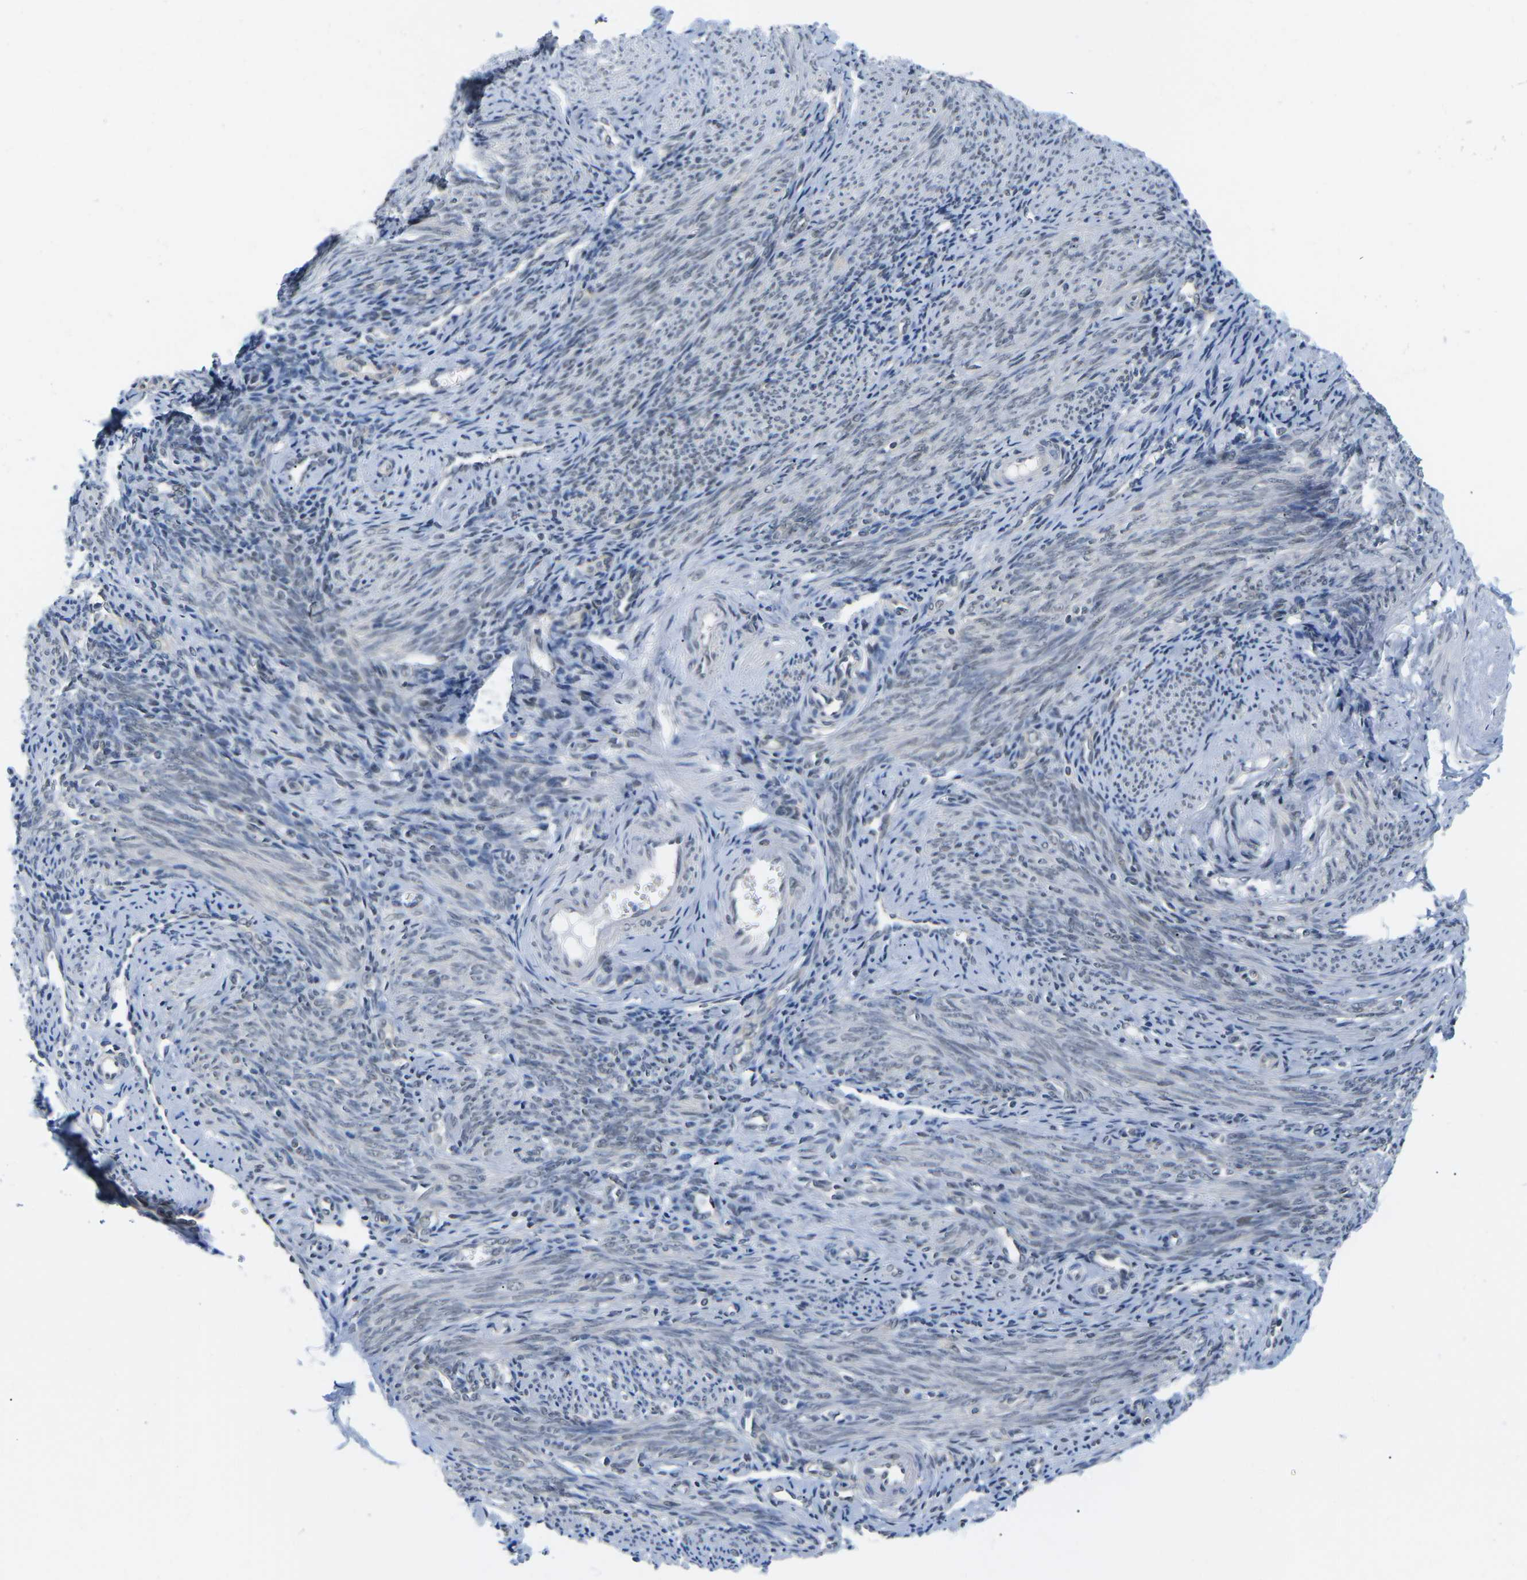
{"staining": {"intensity": "weak", "quantity": "25%-75%", "location": "nuclear"}, "tissue": "endometrium", "cell_type": "Cells in endometrial stroma", "image_type": "normal", "snomed": [{"axis": "morphology", "description": "Normal tissue, NOS"}, {"axis": "topography", "description": "Endometrium"}], "caption": "Immunohistochemistry staining of normal endometrium, which demonstrates low levels of weak nuclear staining in approximately 25%-75% of cells in endometrial stroma indicating weak nuclear protein expression. The staining was performed using DAB (3,3'-diaminobenzidine) (brown) for protein detection and nuclei were counterstained in hematoxylin (blue).", "gene": "UBA7", "patient": {"sex": "female", "age": 50}}